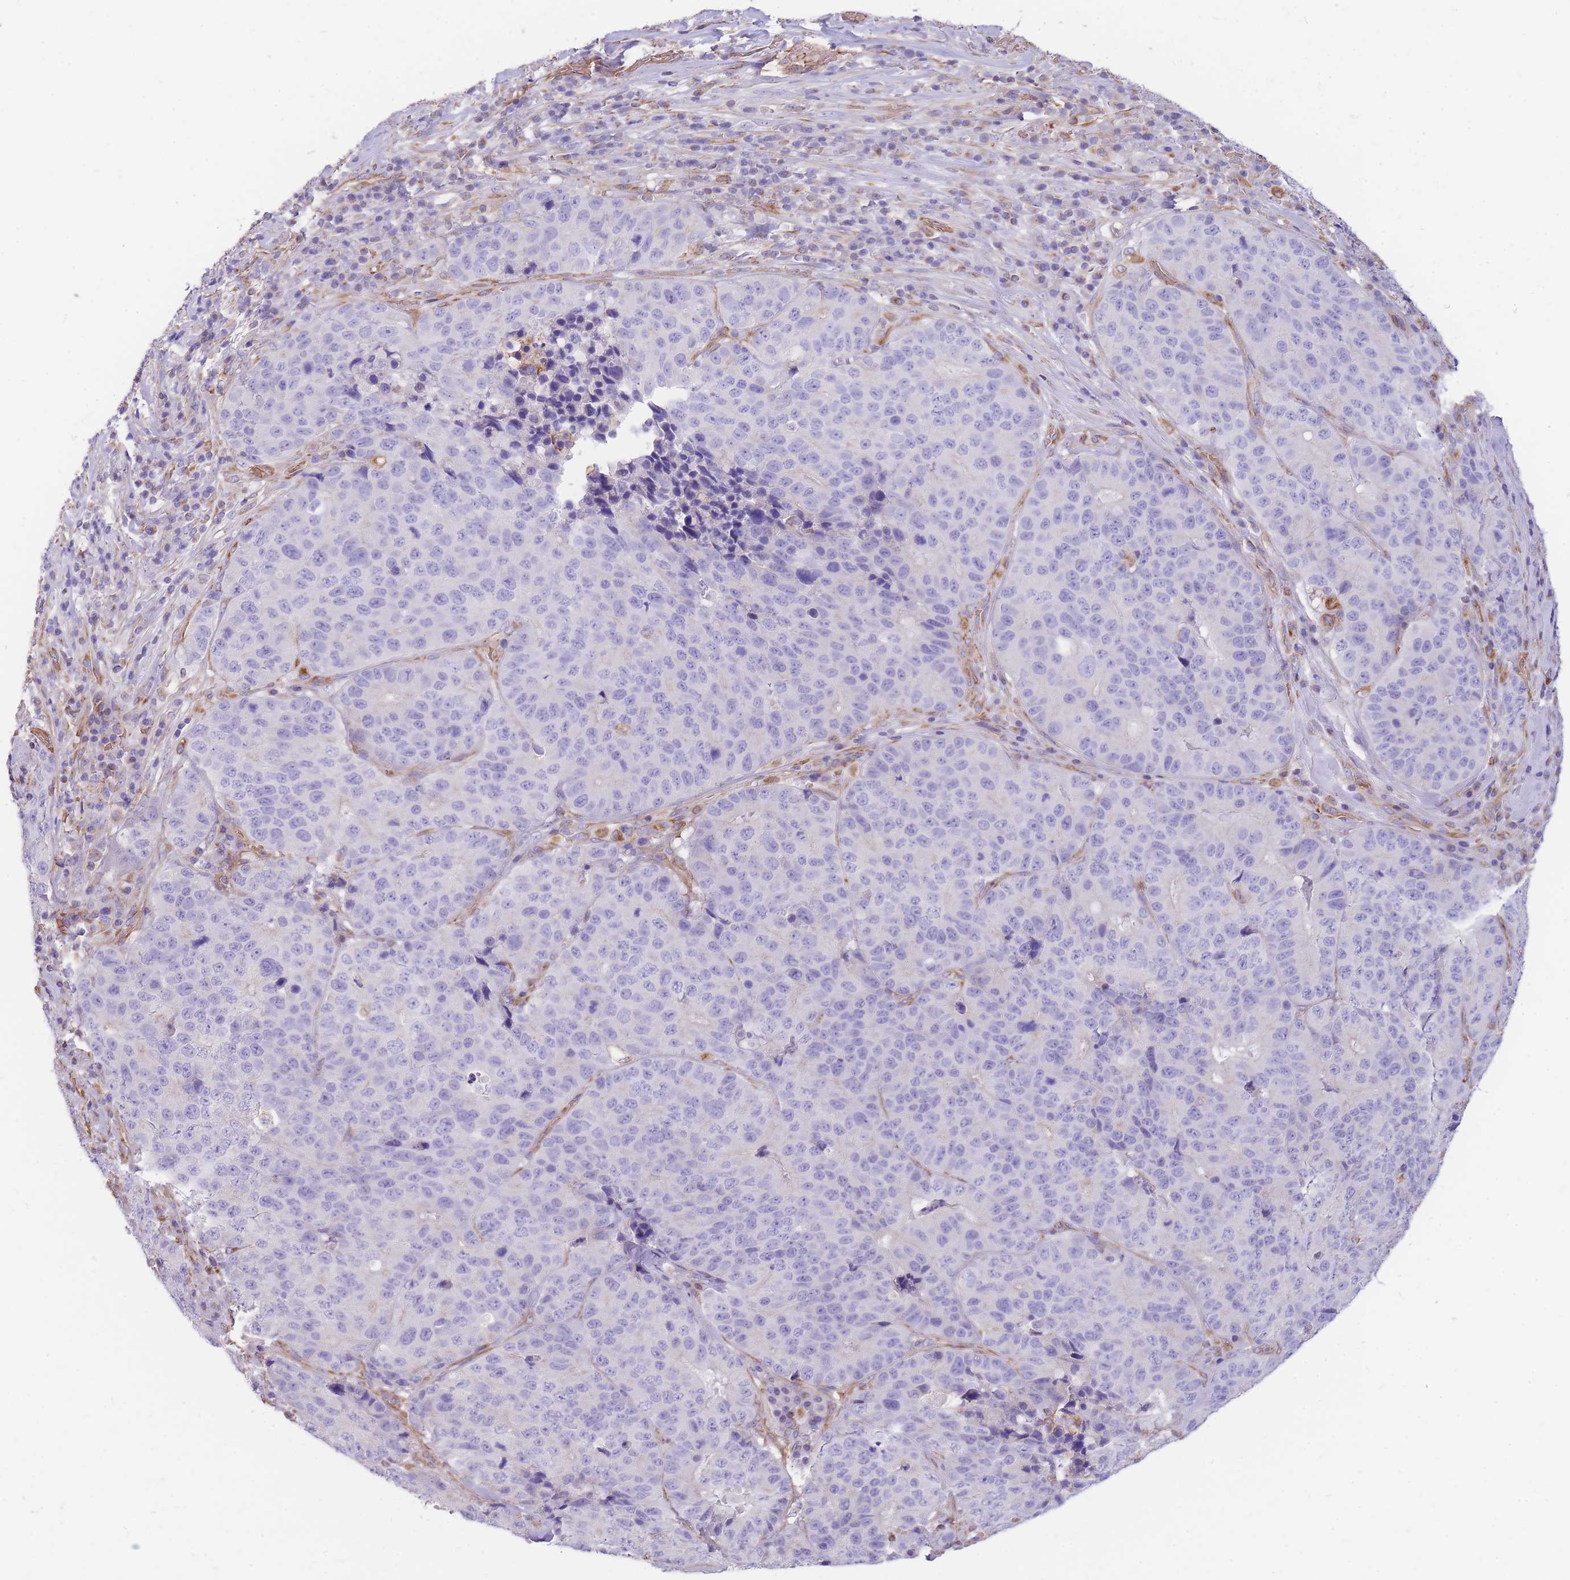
{"staining": {"intensity": "negative", "quantity": "none", "location": "none"}, "tissue": "stomach cancer", "cell_type": "Tumor cells", "image_type": "cancer", "snomed": [{"axis": "morphology", "description": "Adenocarcinoma, NOS"}, {"axis": "topography", "description": "Stomach"}], "caption": "A histopathology image of stomach adenocarcinoma stained for a protein demonstrates no brown staining in tumor cells.", "gene": "ANKRD53", "patient": {"sex": "male", "age": 71}}